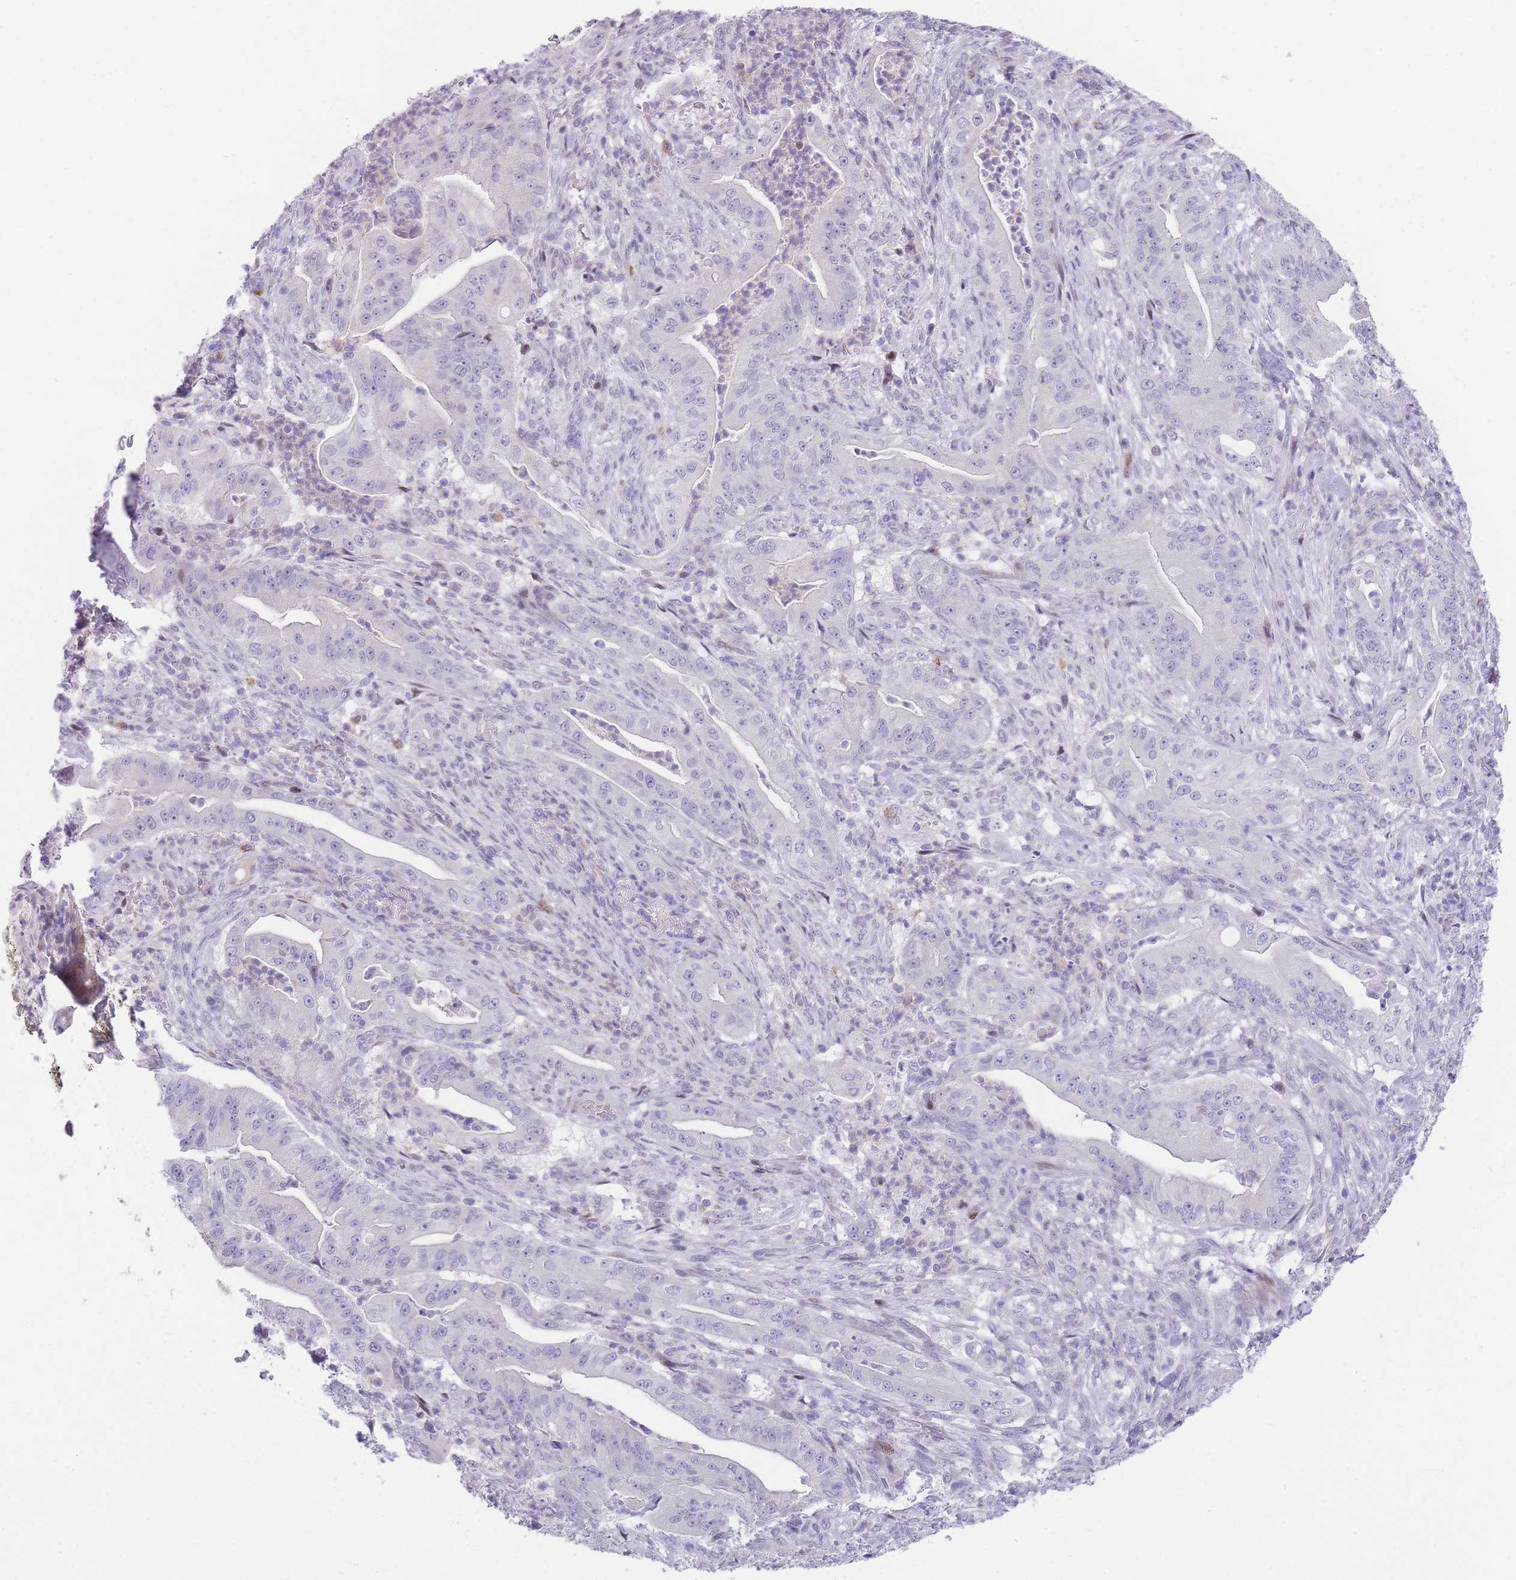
{"staining": {"intensity": "negative", "quantity": "none", "location": "none"}, "tissue": "pancreatic cancer", "cell_type": "Tumor cells", "image_type": "cancer", "snomed": [{"axis": "morphology", "description": "Adenocarcinoma, NOS"}, {"axis": "topography", "description": "Pancreas"}], "caption": "This is an immunohistochemistry histopathology image of human pancreatic cancer (adenocarcinoma). There is no staining in tumor cells.", "gene": "SHCBP1", "patient": {"sex": "male", "age": 71}}